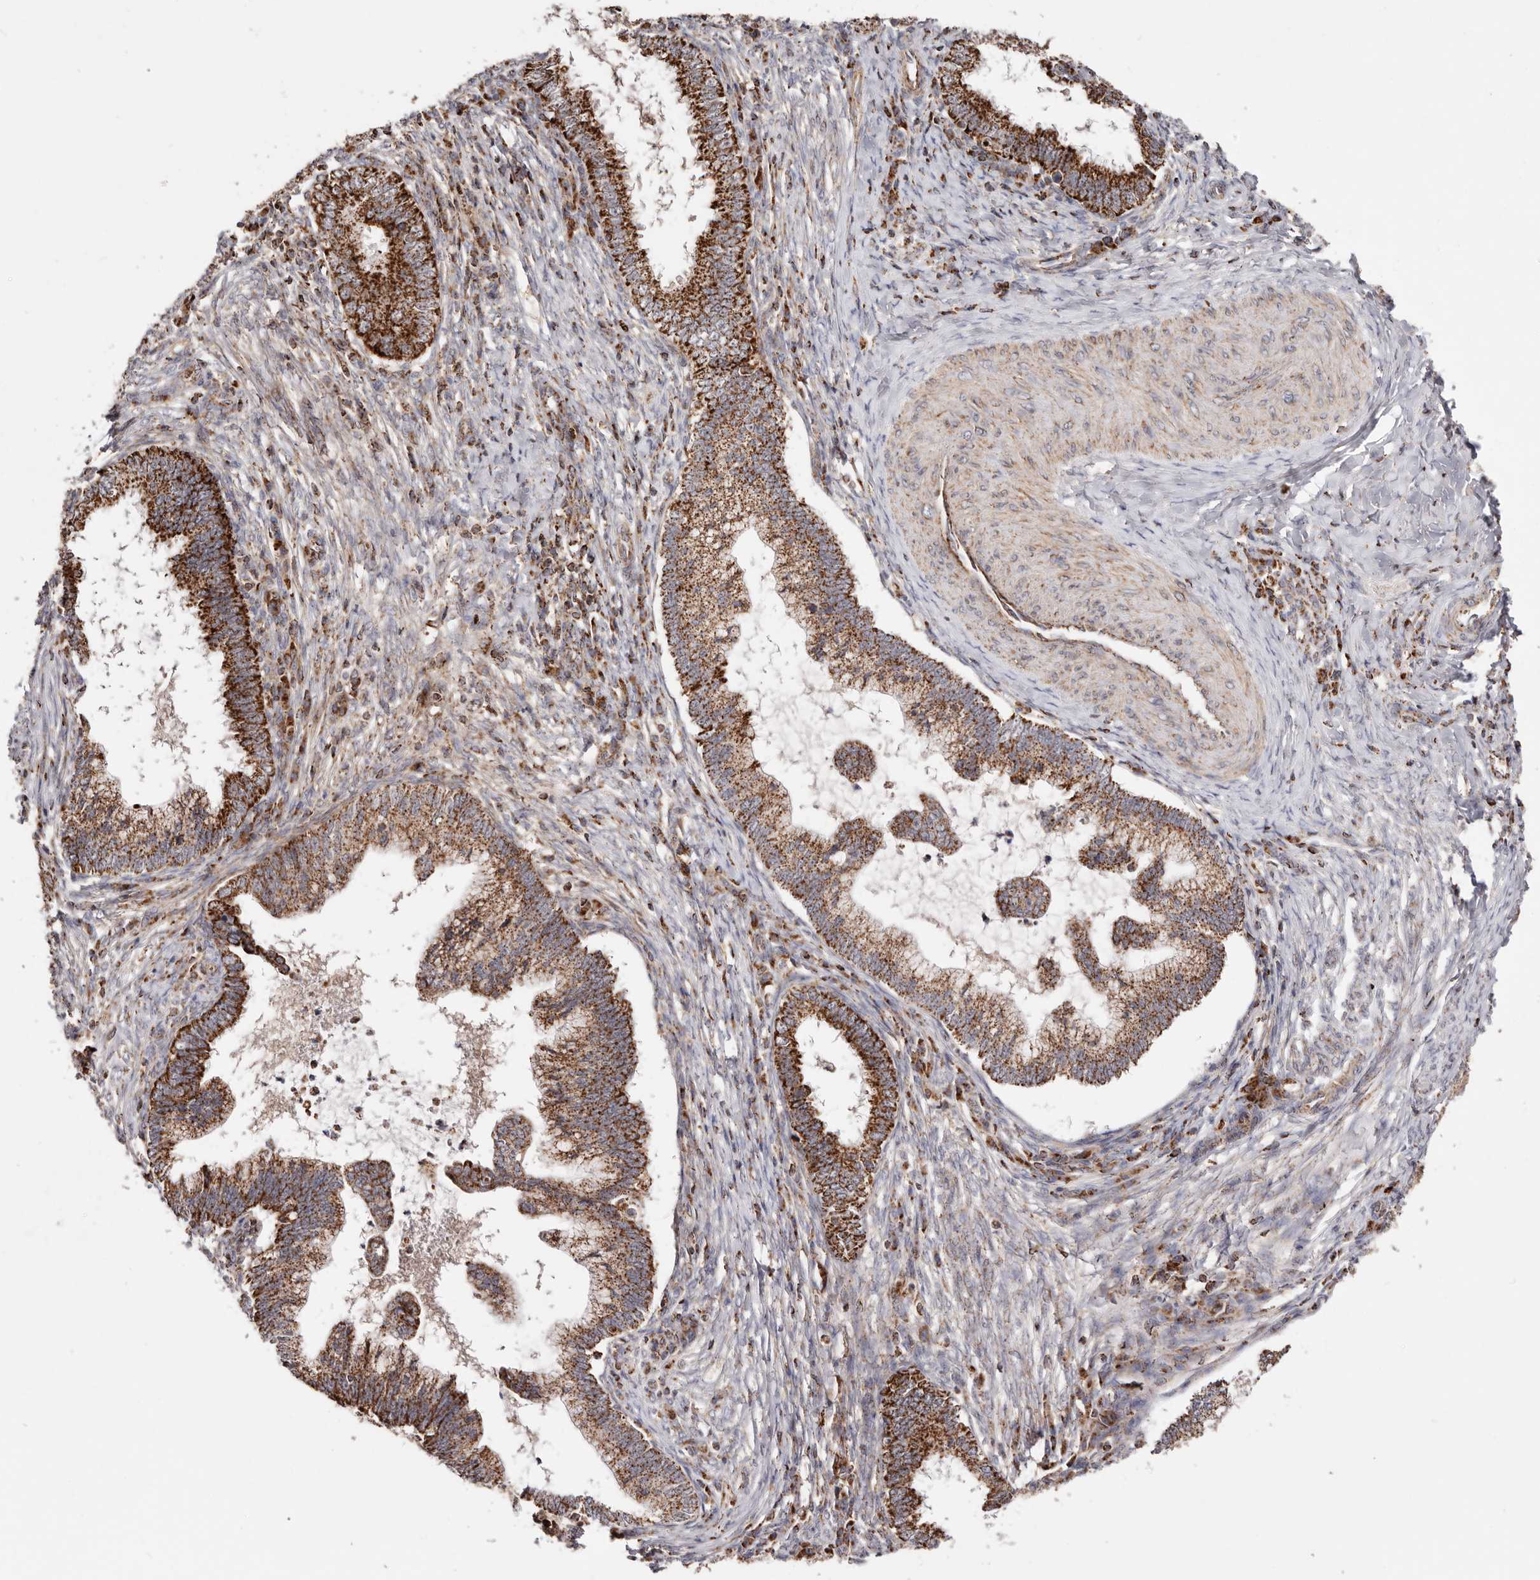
{"staining": {"intensity": "strong", "quantity": ">75%", "location": "cytoplasmic/membranous"}, "tissue": "cervical cancer", "cell_type": "Tumor cells", "image_type": "cancer", "snomed": [{"axis": "morphology", "description": "Adenocarcinoma, NOS"}, {"axis": "topography", "description": "Cervix"}], "caption": "A photomicrograph showing strong cytoplasmic/membranous staining in about >75% of tumor cells in cervical cancer, as visualized by brown immunohistochemical staining.", "gene": "PRKACB", "patient": {"sex": "female", "age": 36}}